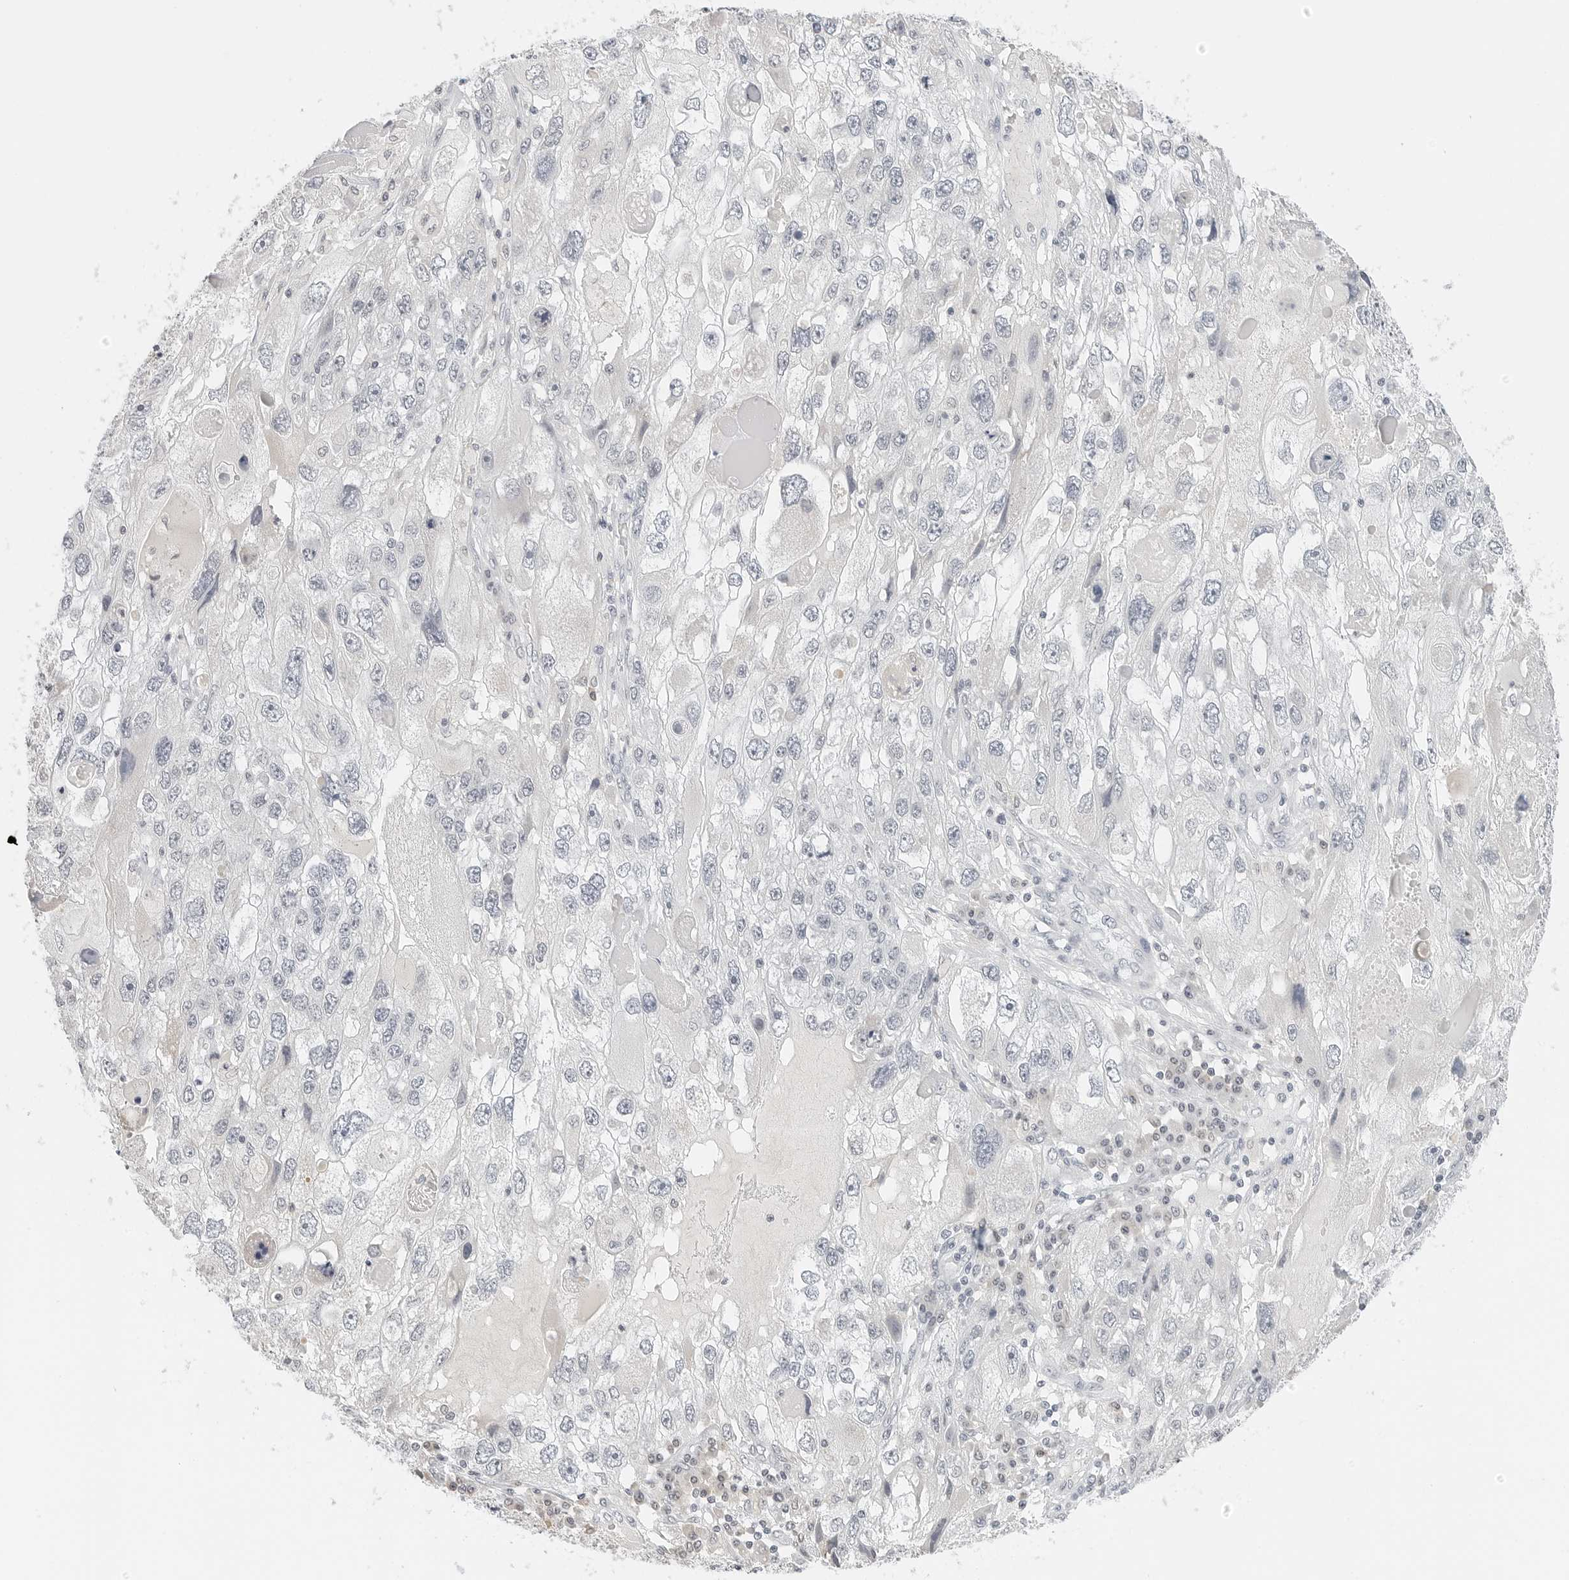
{"staining": {"intensity": "negative", "quantity": "none", "location": "none"}, "tissue": "endometrial cancer", "cell_type": "Tumor cells", "image_type": "cancer", "snomed": [{"axis": "morphology", "description": "Adenocarcinoma, NOS"}, {"axis": "topography", "description": "Endometrium"}], "caption": "Immunohistochemistry (IHC) of adenocarcinoma (endometrial) reveals no positivity in tumor cells.", "gene": "NEO1", "patient": {"sex": "female", "age": 49}}